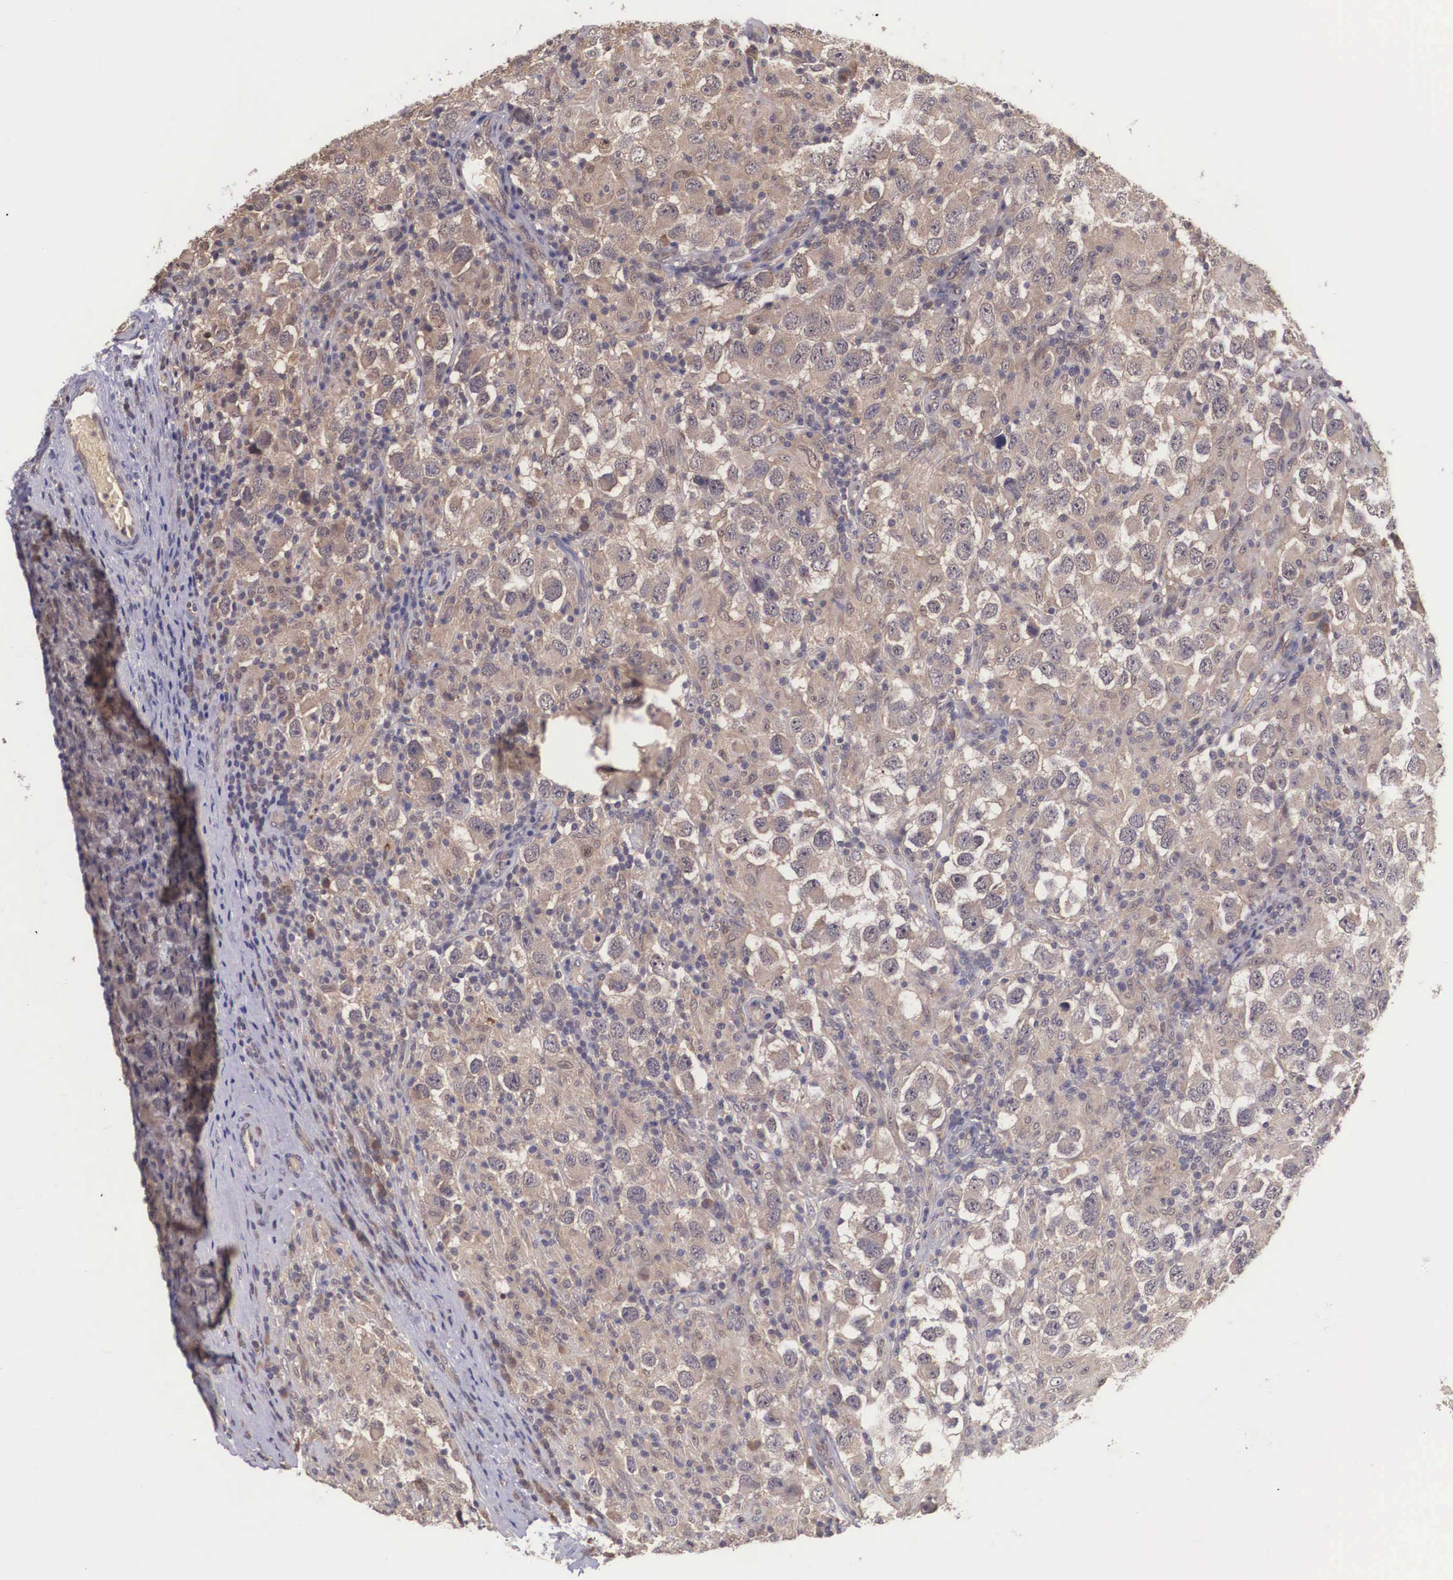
{"staining": {"intensity": "moderate", "quantity": ">75%", "location": "cytoplasmic/membranous"}, "tissue": "testis cancer", "cell_type": "Tumor cells", "image_type": "cancer", "snomed": [{"axis": "morphology", "description": "Carcinoma, Embryonal, NOS"}, {"axis": "topography", "description": "Testis"}], "caption": "IHC micrograph of neoplastic tissue: human testis cancer (embryonal carcinoma) stained using immunohistochemistry exhibits medium levels of moderate protein expression localized specifically in the cytoplasmic/membranous of tumor cells, appearing as a cytoplasmic/membranous brown color.", "gene": "VASH1", "patient": {"sex": "male", "age": 21}}